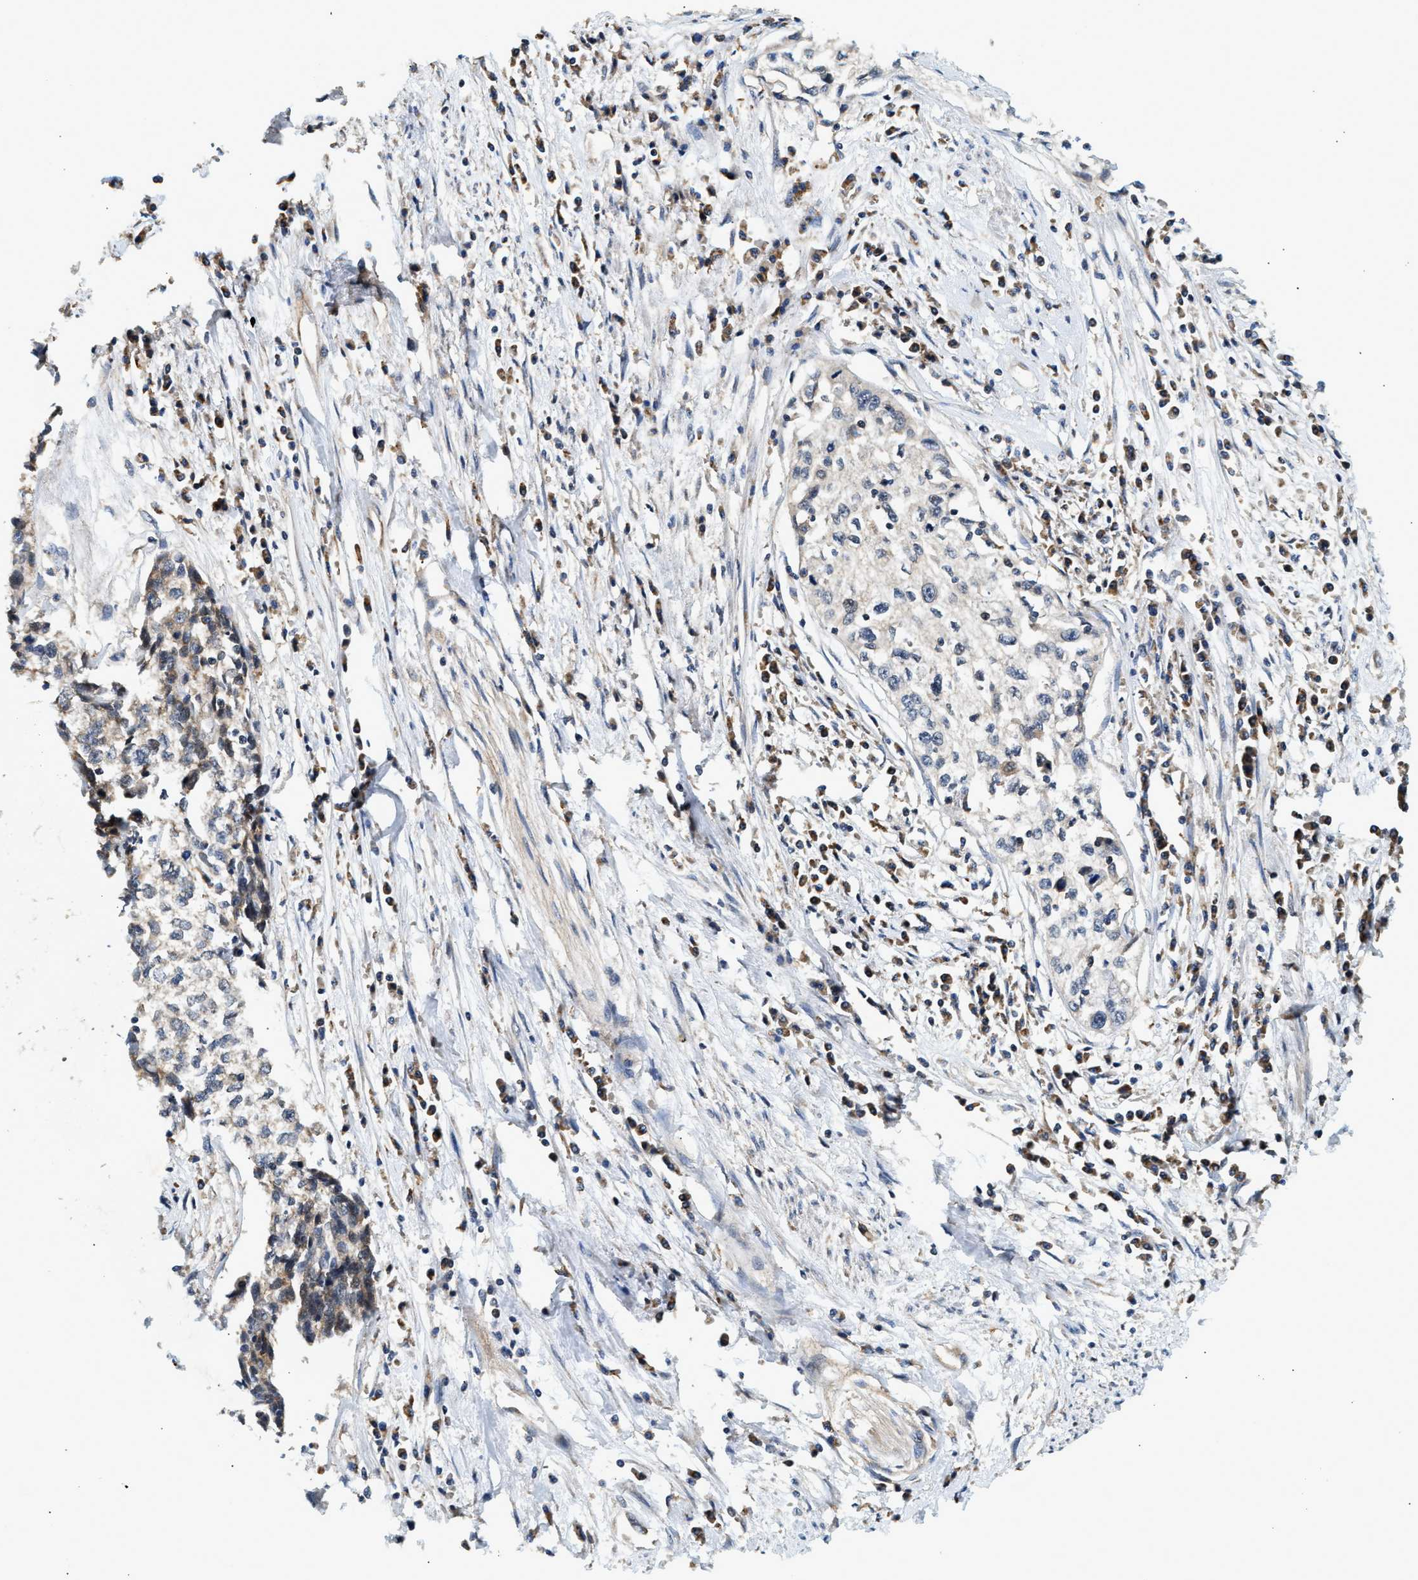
{"staining": {"intensity": "negative", "quantity": "none", "location": "none"}, "tissue": "cervical cancer", "cell_type": "Tumor cells", "image_type": "cancer", "snomed": [{"axis": "morphology", "description": "Squamous cell carcinoma, NOS"}, {"axis": "topography", "description": "Cervix"}], "caption": "Immunohistochemistry histopathology image of neoplastic tissue: cervical squamous cell carcinoma stained with DAB (3,3'-diaminobenzidine) exhibits no significant protein staining in tumor cells. (DAB immunohistochemistry (IHC) with hematoxylin counter stain).", "gene": "DUSP14", "patient": {"sex": "female", "age": 57}}